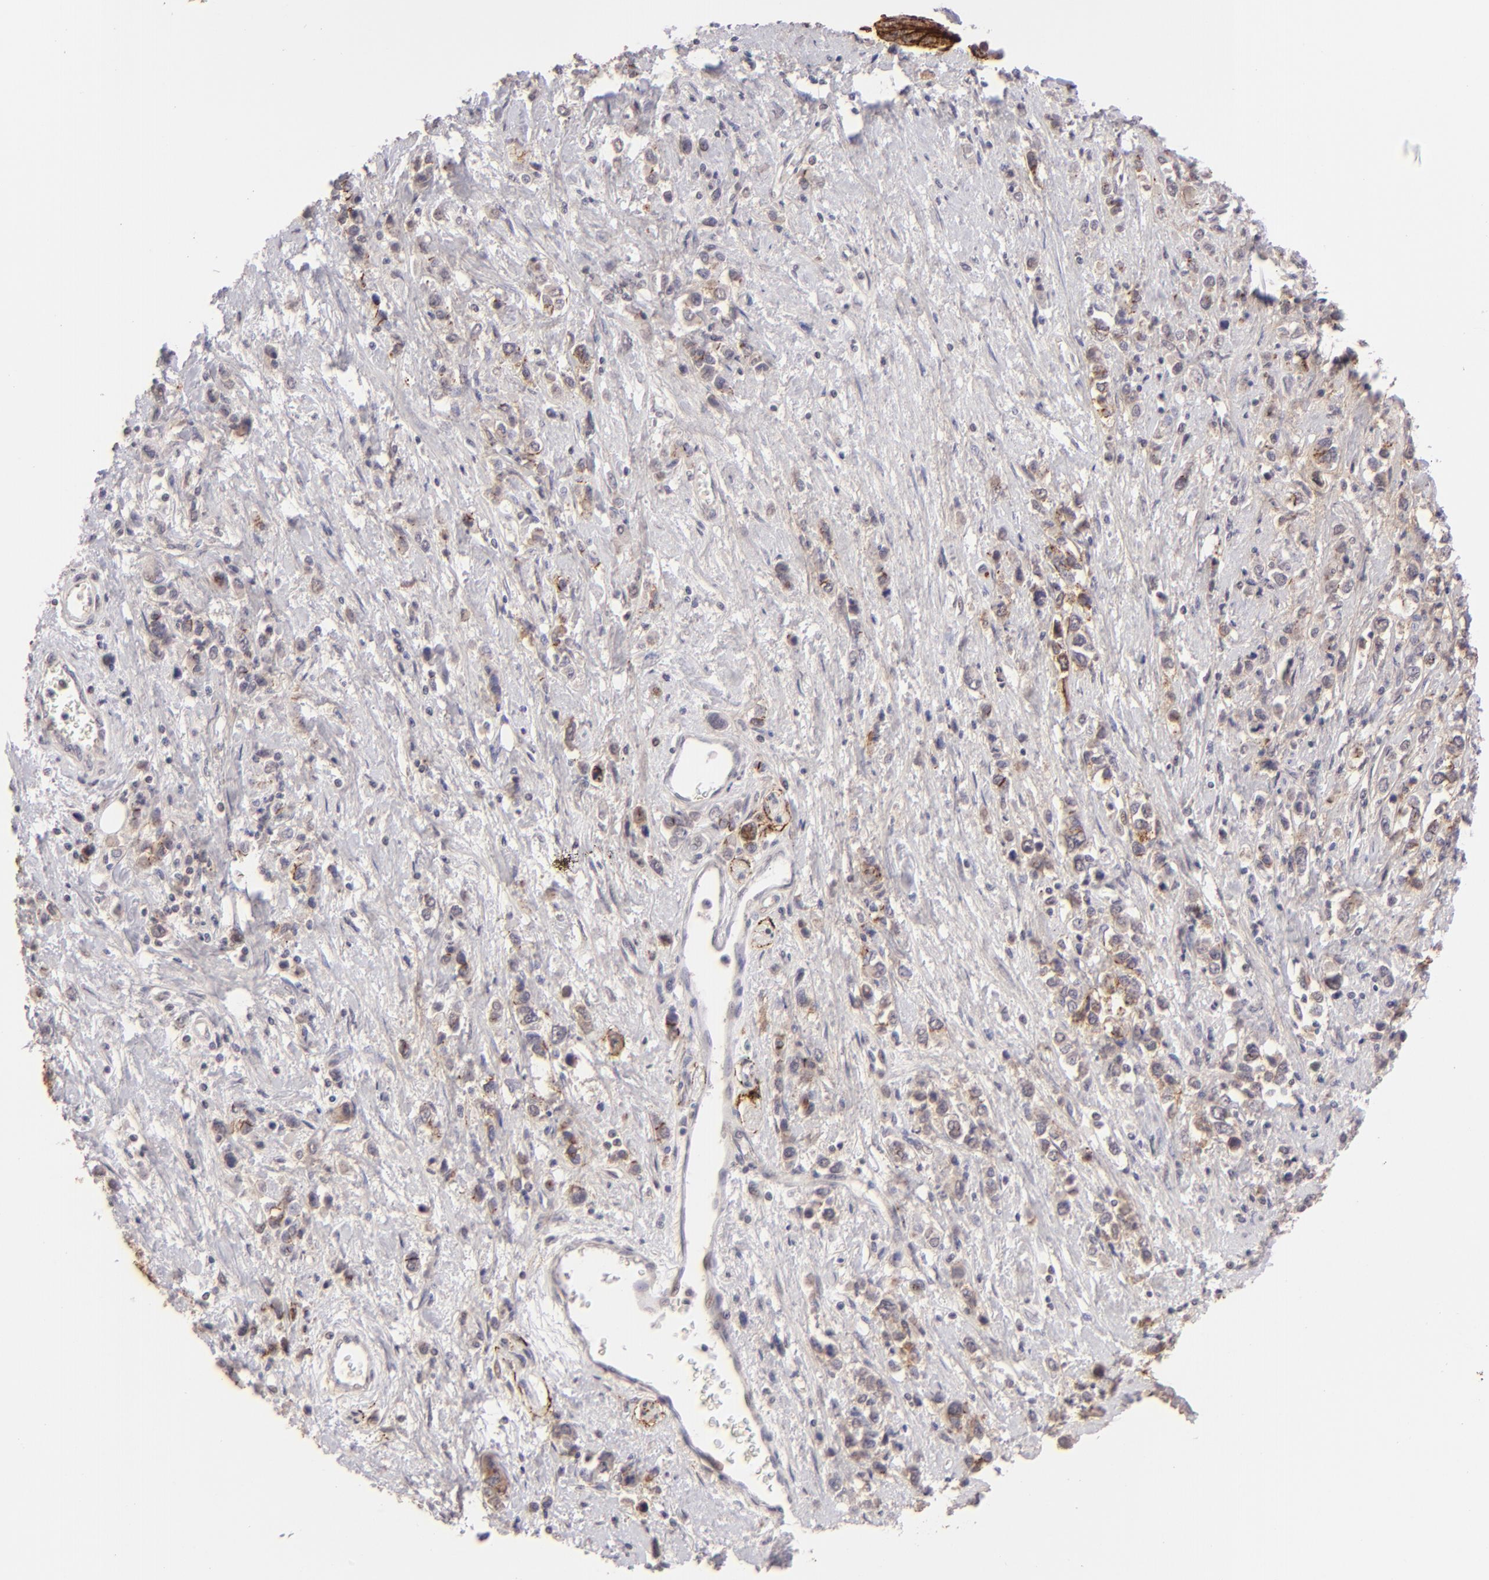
{"staining": {"intensity": "moderate", "quantity": "<25%", "location": "cytoplasmic/membranous"}, "tissue": "stomach cancer", "cell_type": "Tumor cells", "image_type": "cancer", "snomed": [{"axis": "morphology", "description": "Adenocarcinoma, NOS"}, {"axis": "topography", "description": "Stomach, upper"}], "caption": "High-power microscopy captured an immunohistochemistry (IHC) micrograph of adenocarcinoma (stomach), revealing moderate cytoplasmic/membranous positivity in about <25% of tumor cells. (DAB IHC with brightfield microscopy, high magnification).", "gene": "CLDN1", "patient": {"sex": "male", "age": 76}}